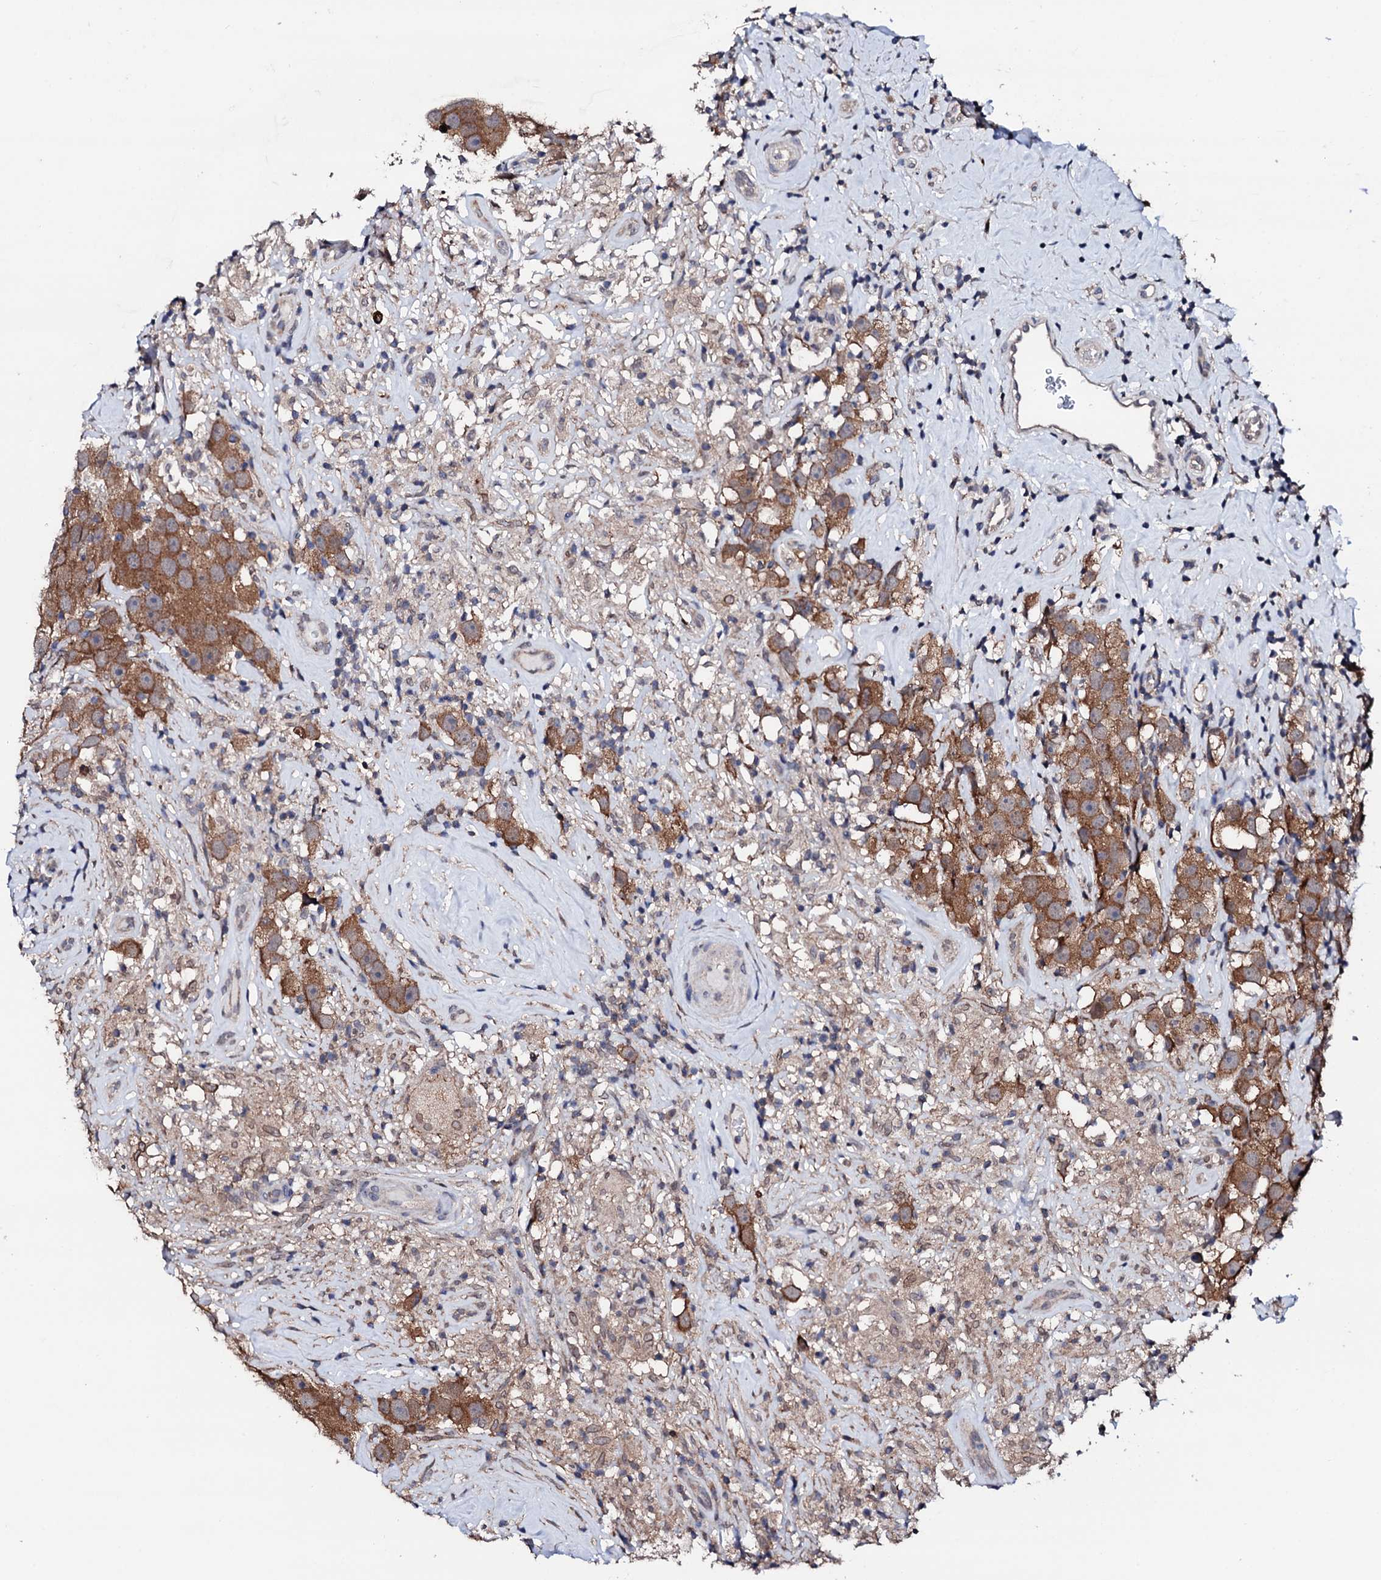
{"staining": {"intensity": "moderate", "quantity": ">75%", "location": "cytoplasmic/membranous"}, "tissue": "testis cancer", "cell_type": "Tumor cells", "image_type": "cancer", "snomed": [{"axis": "morphology", "description": "Seminoma, NOS"}, {"axis": "topography", "description": "Testis"}], "caption": "Human testis seminoma stained for a protein (brown) demonstrates moderate cytoplasmic/membranous positive expression in about >75% of tumor cells.", "gene": "EDC3", "patient": {"sex": "male", "age": 49}}